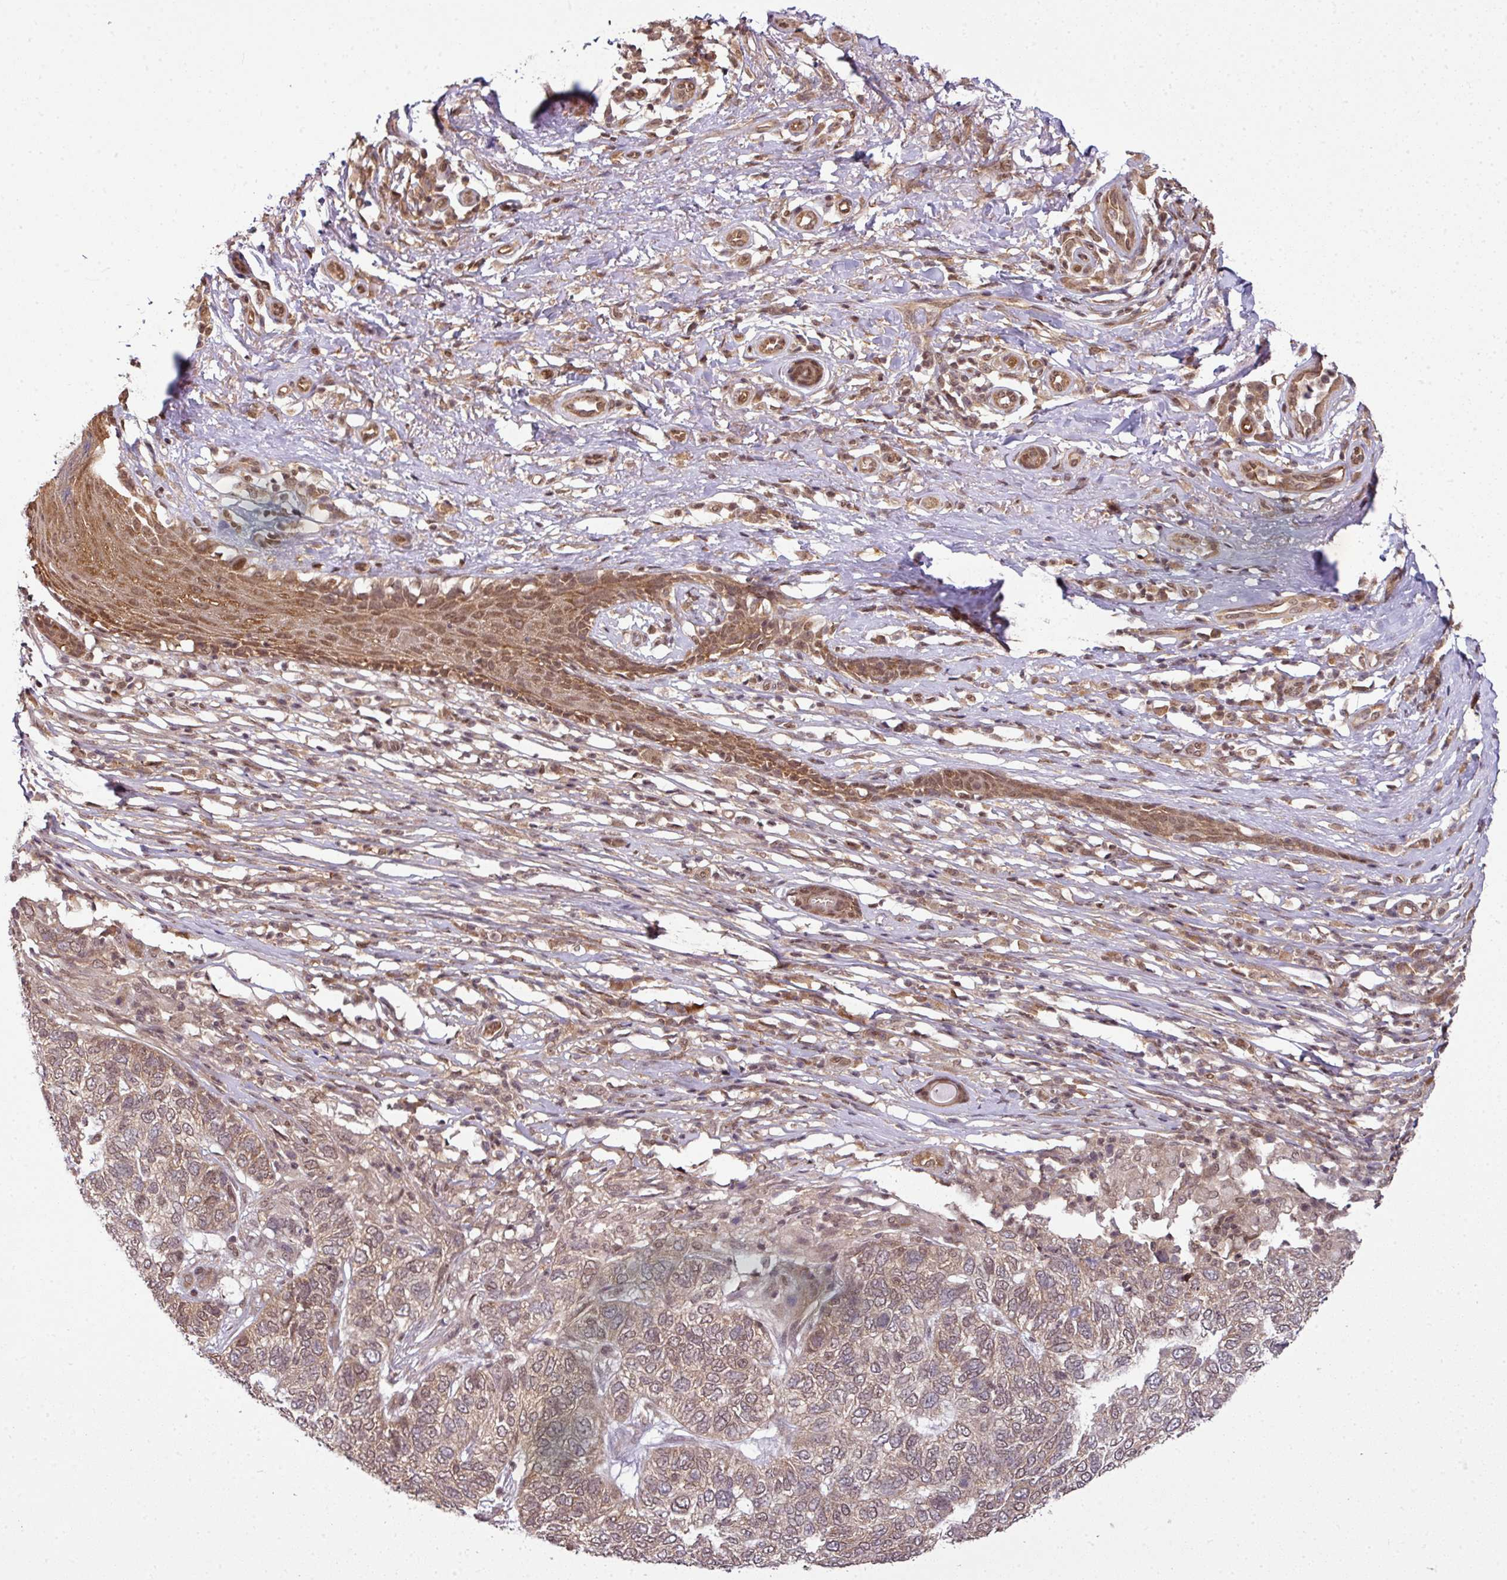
{"staining": {"intensity": "weak", "quantity": ">75%", "location": "cytoplasmic/membranous,nuclear"}, "tissue": "skin cancer", "cell_type": "Tumor cells", "image_type": "cancer", "snomed": [{"axis": "morphology", "description": "Basal cell carcinoma"}, {"axis": "topography", "description": "Skin"}], "caption": "This histopathology image reveals IHC staining of skin cancer (basal cell carcinoma), with low weak cytoplasmic/membranous and nuclear expression in approximately >75% of tumor cells.", "gene": "ANKRD18A", "patient": {"sex": "female", "age": 65}}